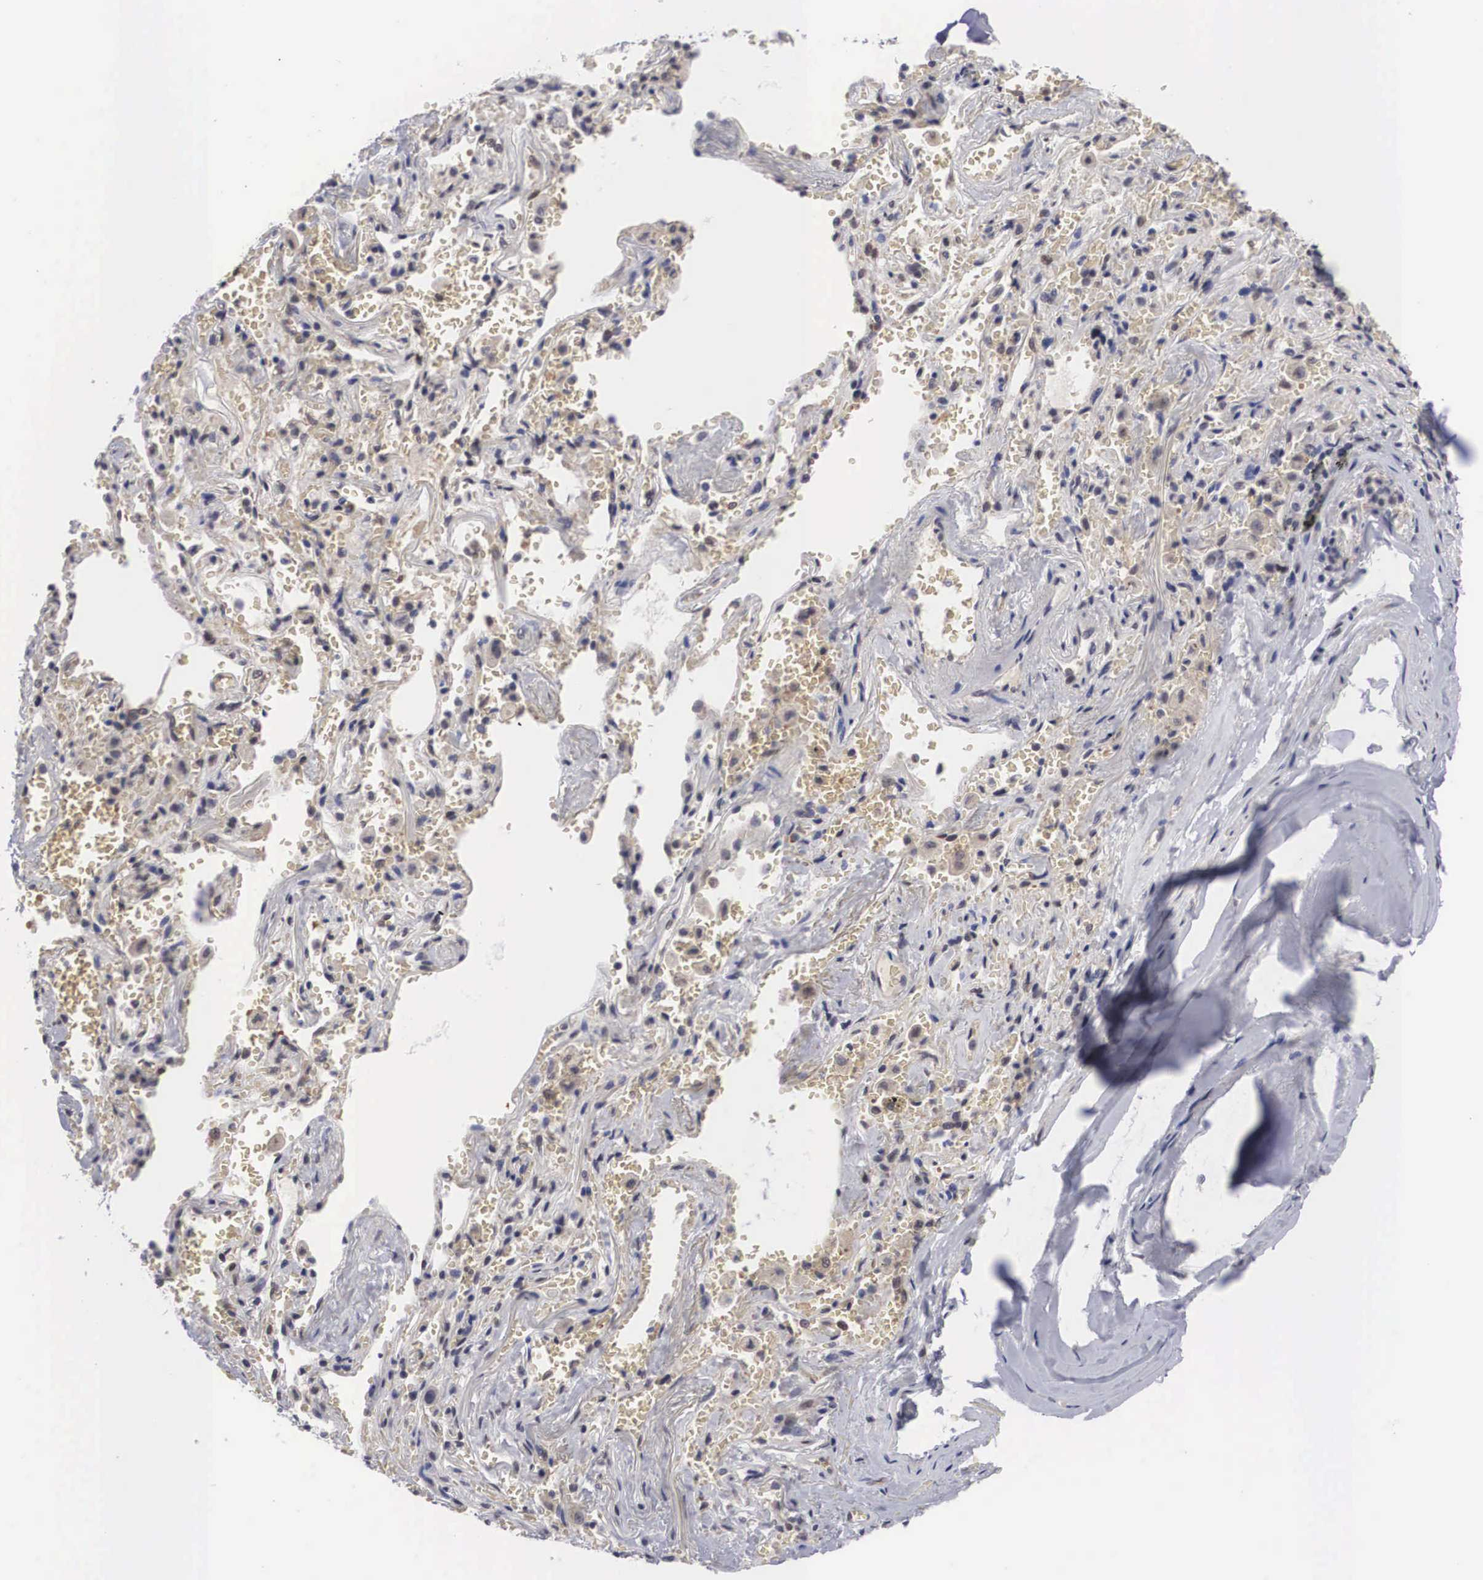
{"staining": {"intensity": "negative", "quantity": "none", "location": "none"}, "tissue": "adipose tissue", "cell_type": "Adipocytes", "image_type": "normal", "snomed": [{"axis": "morphology", "description": "Normal tissue, NOS"}, {"axis": "topography", "description": "Cartilage tissue"}, {"axis": "topography", "description": "Lung"}], "caption": "Immunohistochemical staining of benign adipose tissue demonstrates no significant positivity in adipocytes.", "gene": "OTX2", "patient": {"sex": "male", "age": 65}}